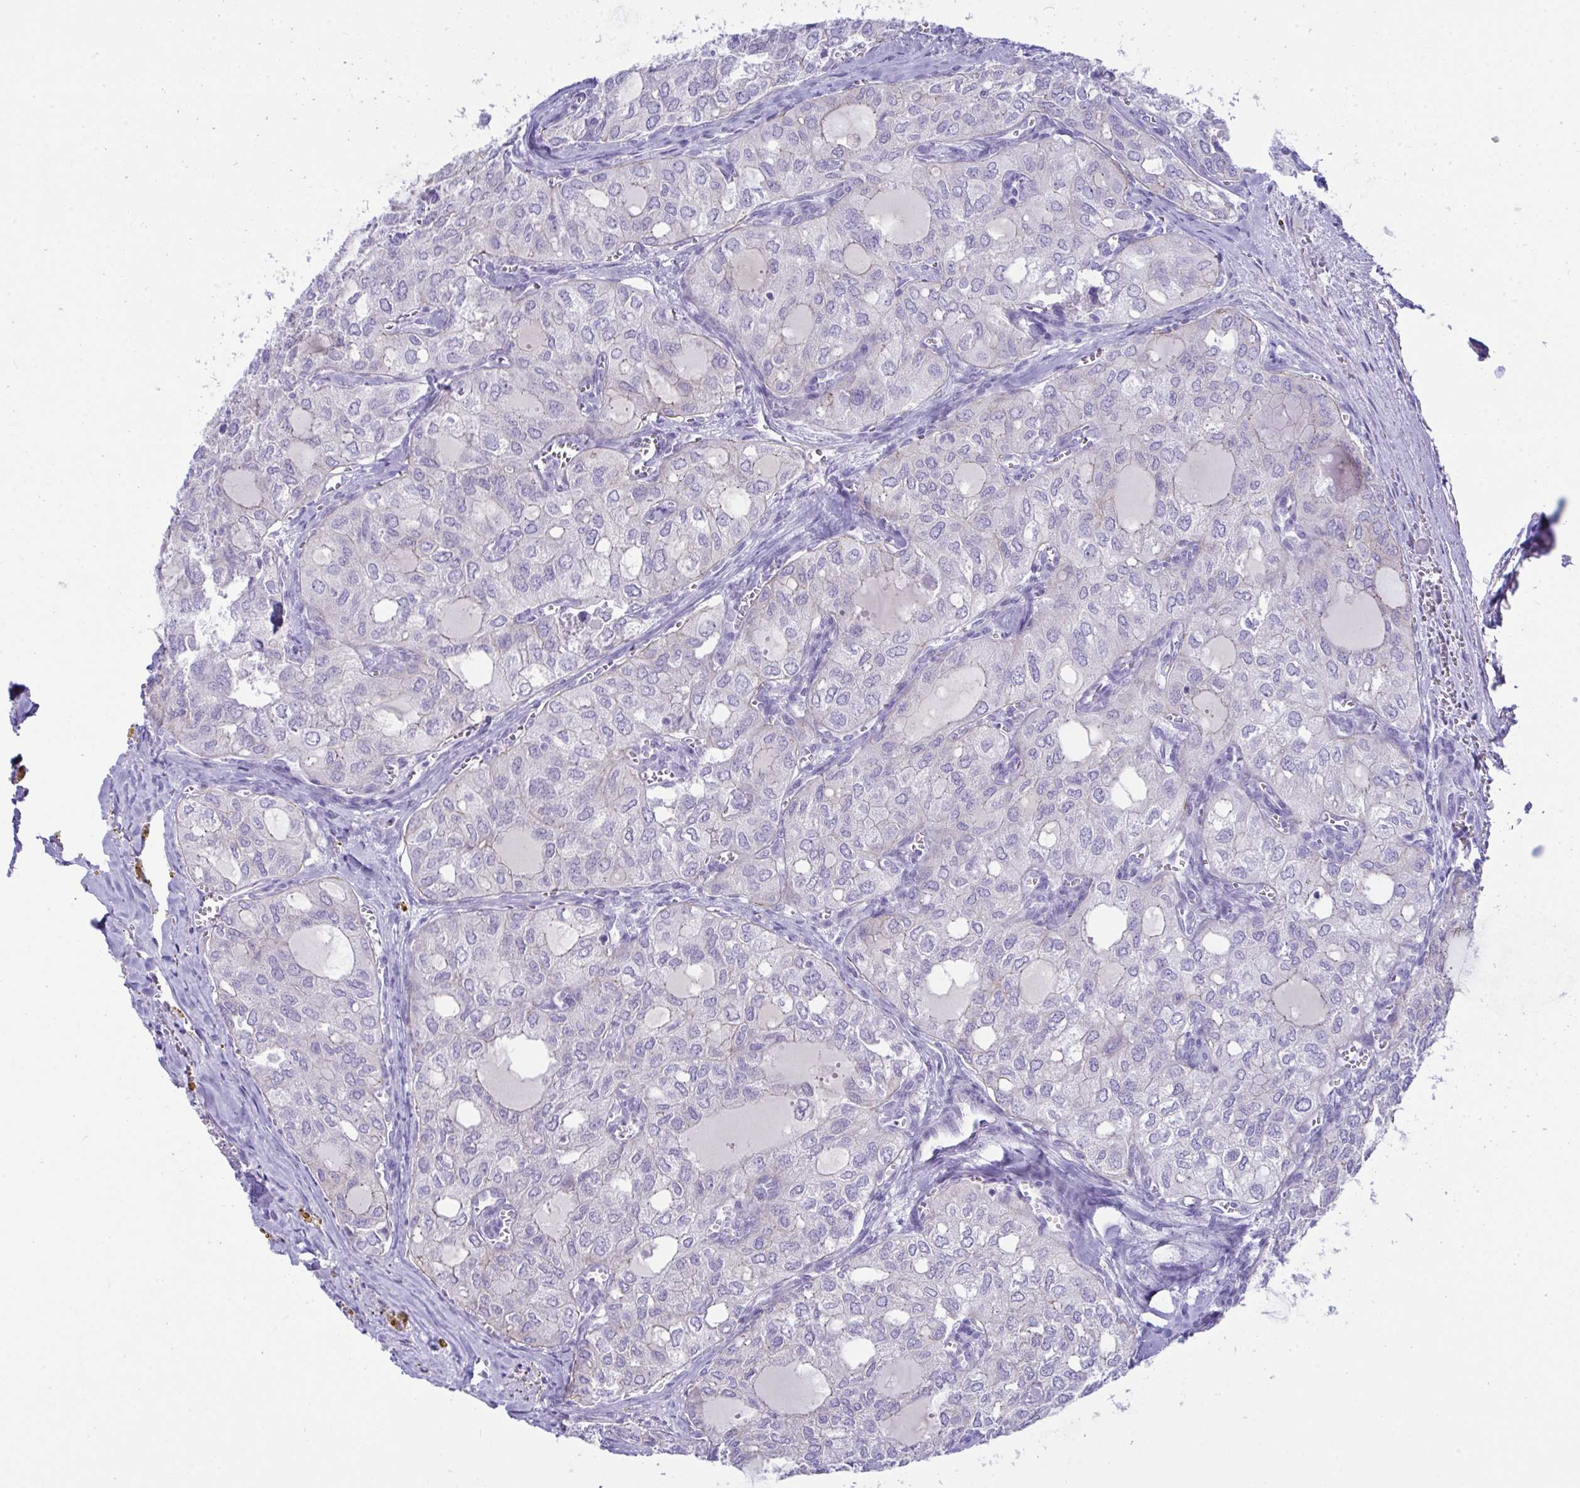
{"staining": {"intensity": "negative", "quantity": "none", "location": "none"}, "tissue": "thyroid cancer", "cell_type": "Tumor cells", "image_type": "cancer", "snomed": [{"axis": "morphology", "description": "Follicular adenoma carcinoma, NOS"}, {"axis": "topography", "description": "Thyroid gland"}], "caption": "Histopathology image shows no significant protein staining in tumor cells of follicular adenoma carcinoma (thyroid).", "gene": "GLB1L2", "patient": {"sex": "male", "age": 75}}